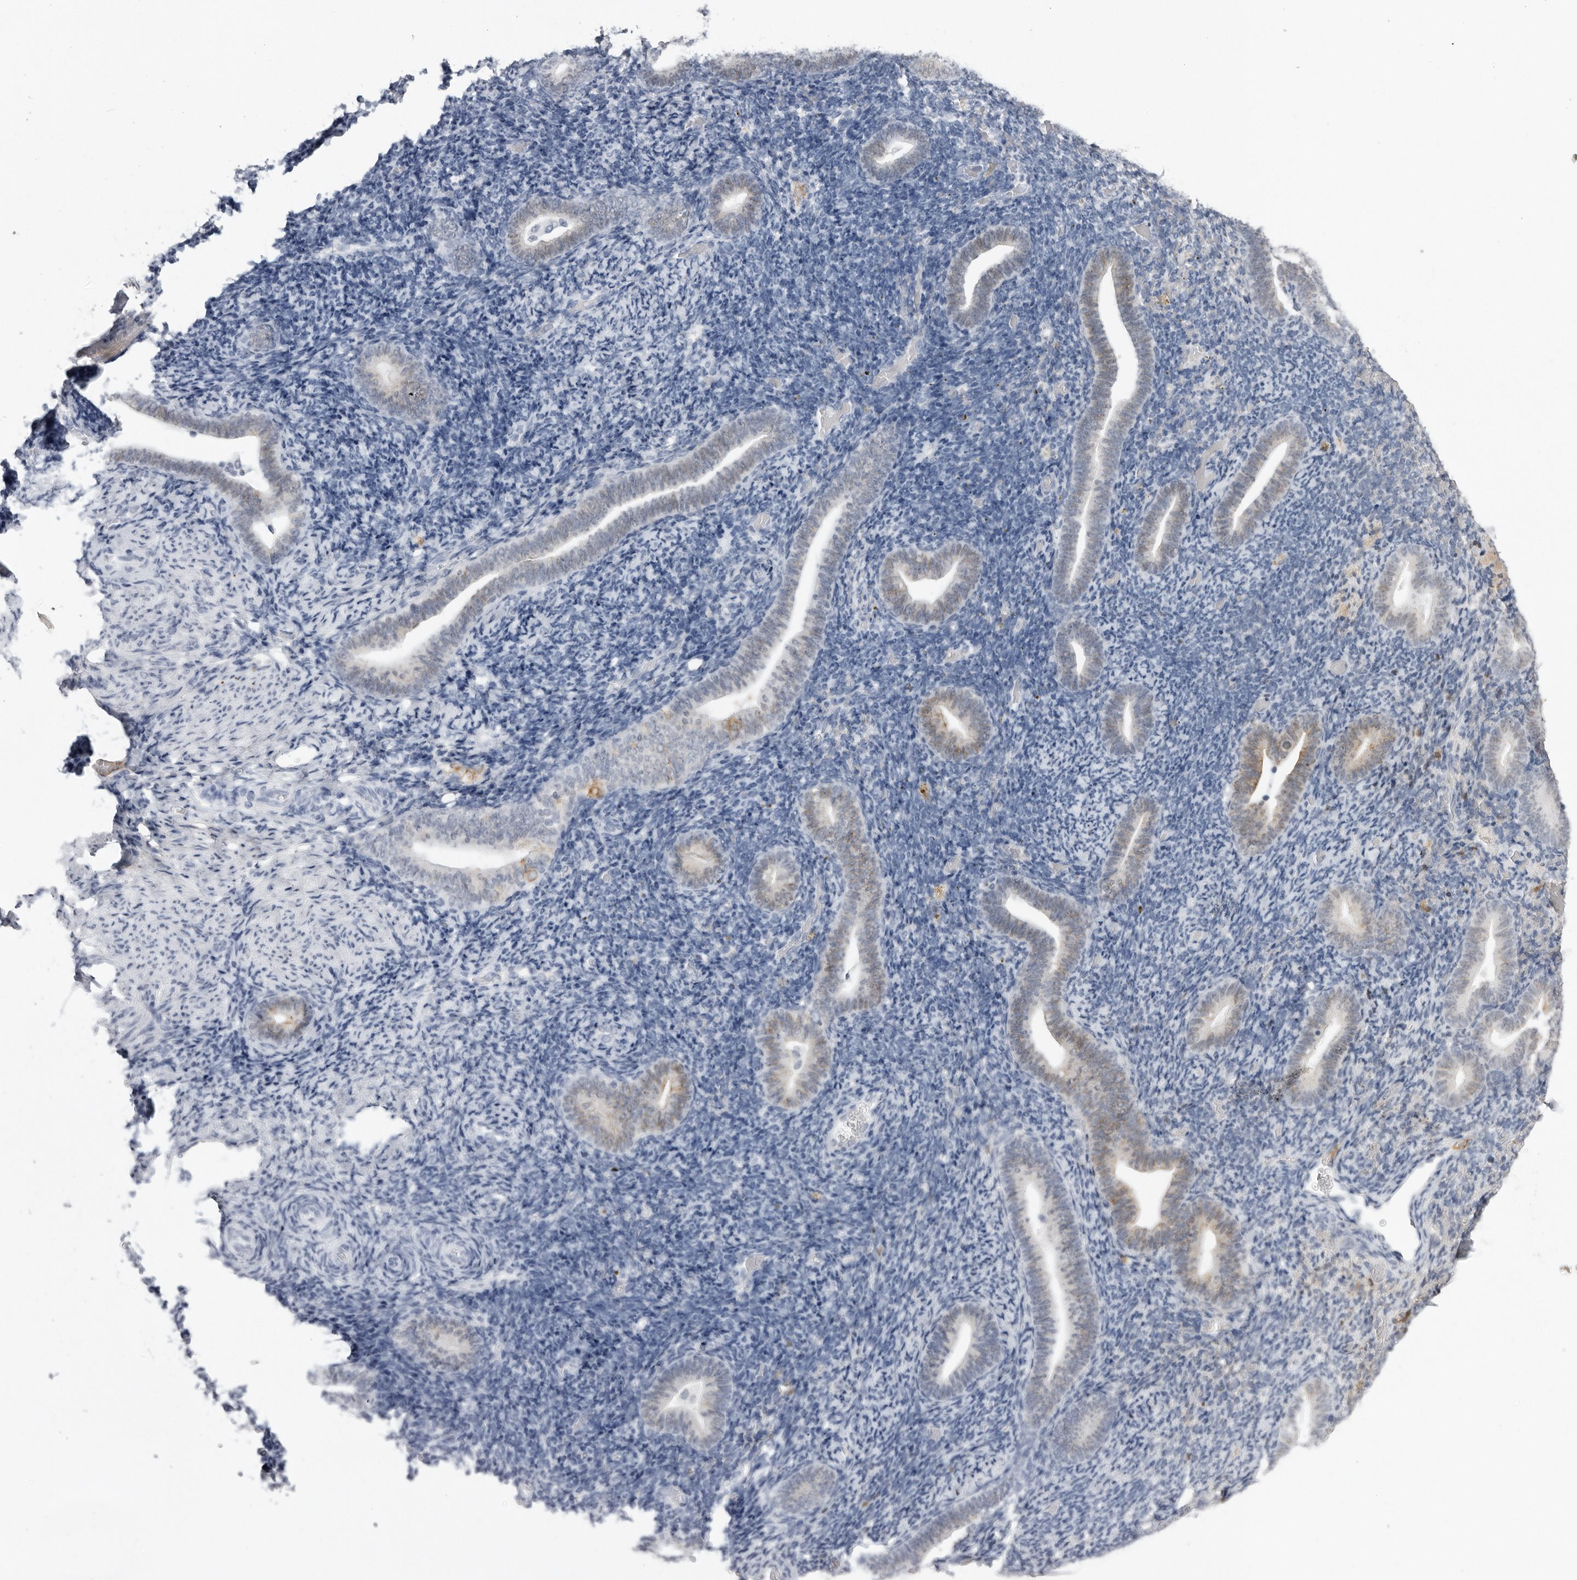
{"staining": {"intensity": "negative", "quantity": "none", "location": "none"}, "tissue": "endometrium", "cell_type": "Cells in endometrial stroma", "image_type": "normal", "snomed": [{"axis": "morphology", "description": "Normal tissue, NOS"}, {"axis": "topography", "description": "Endometrium"}], "caption": "The immunohistochemistry micrograph has no significant positivity in cells in endometrial stroma of endometrium. (Stains: DAB (3,3'-diaminobenzidine) IHC with hematoxylin counter stain, Microscopy: brightfield microscopy at high magnification).", "gene": "SERPINF2", "patient": {"sex": "female", "age": 51}}